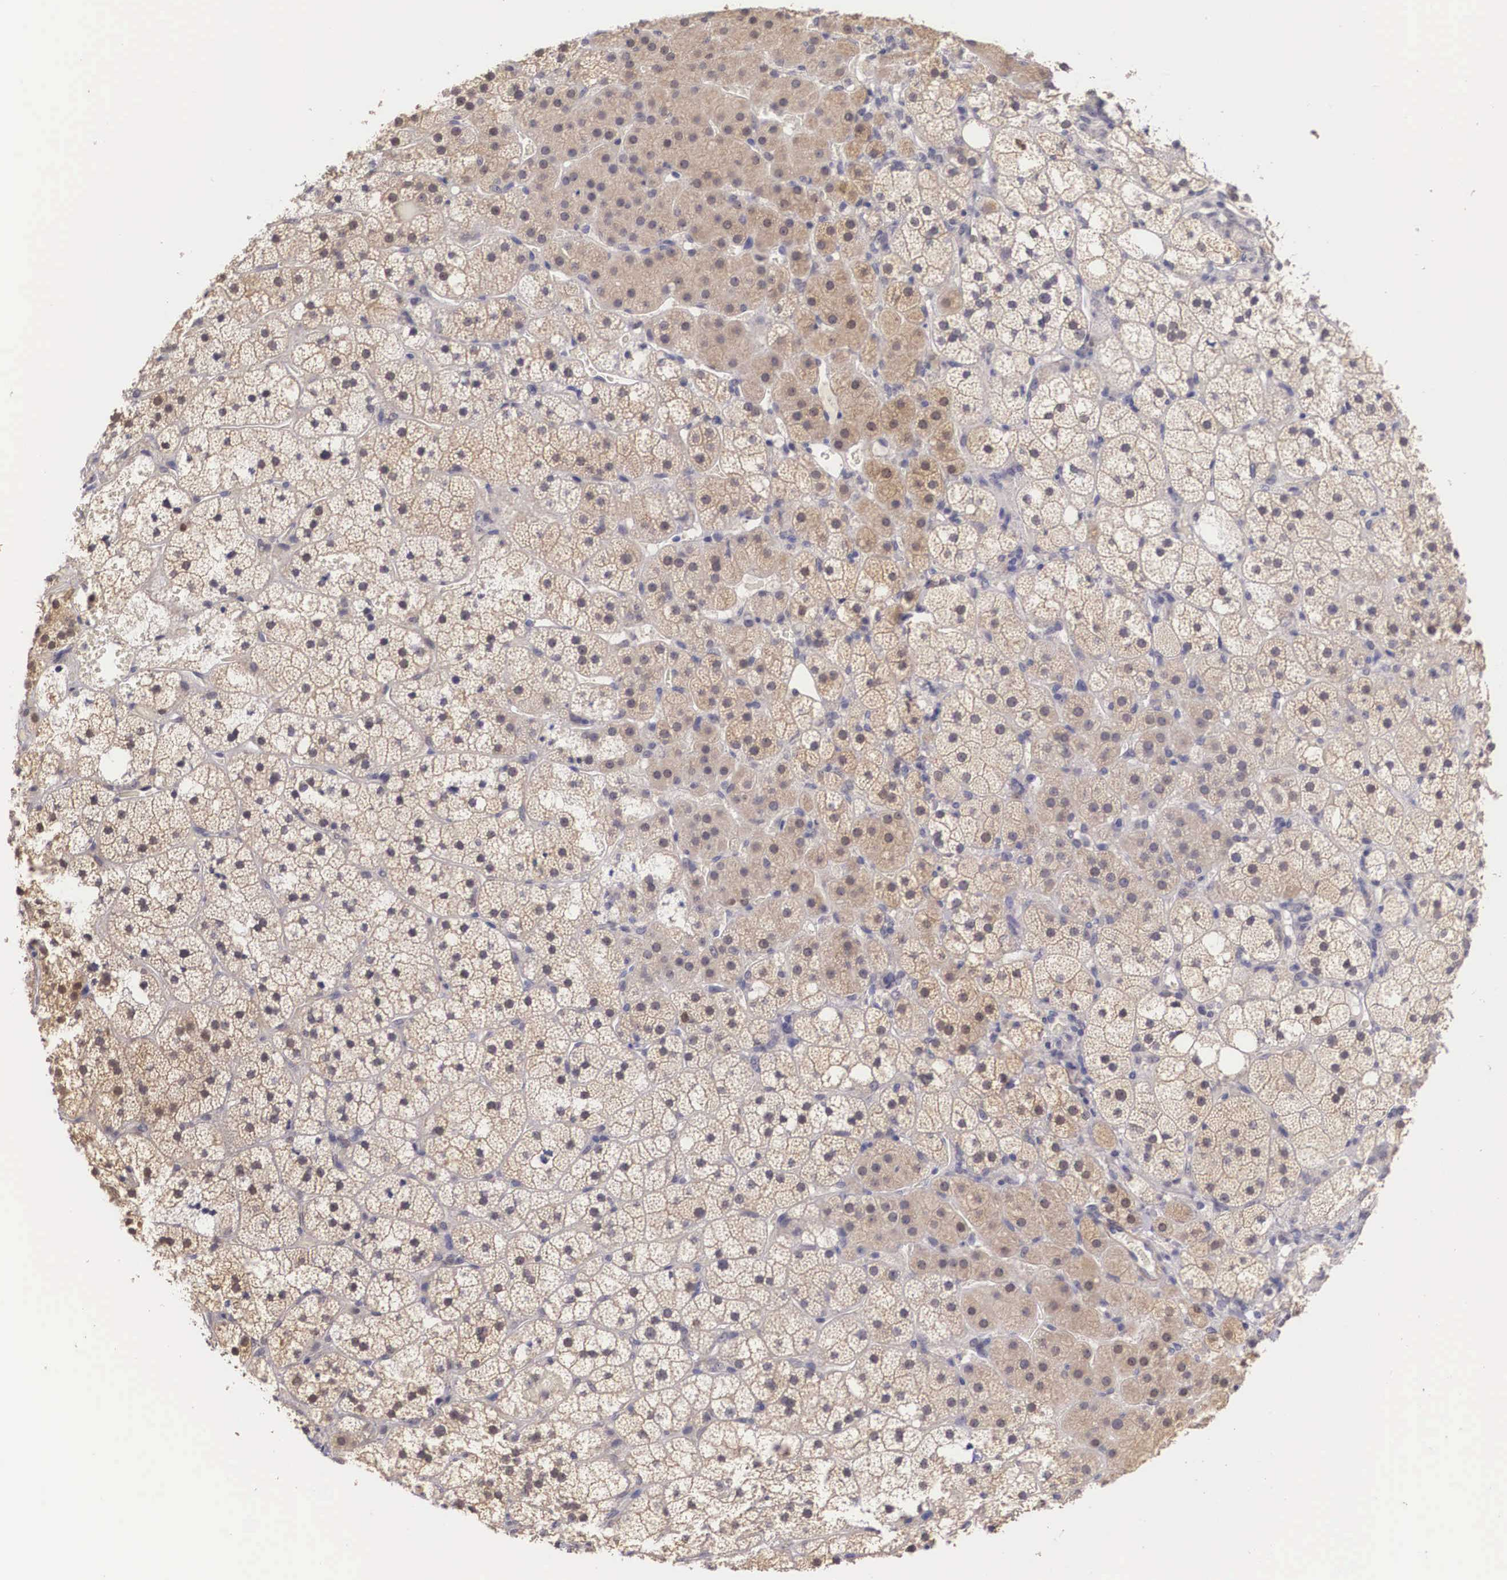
{"staining": {"intensity": "negative", "quantity": "none", "location": "none"}, "tissue": "adrenal gland", "cell_type": "Glandular cells", "image_type": "normal", "snomed": [{"axis": "morphology", "description": "Normal tissue, NOS"}, {"axis": "topography", "description": "Adrenal gland"}], "caption": "Photomicrograph shows no significant protein expression in glandular cells of unremarkable adrenal gland. (Stains: DAB immunohistochemistry with hematoxylin counter stain, Microscopy: brightfield microscopy at high magnification).", "gene": "ENOX2", "patient": {"sex": "male", "age": 53}}